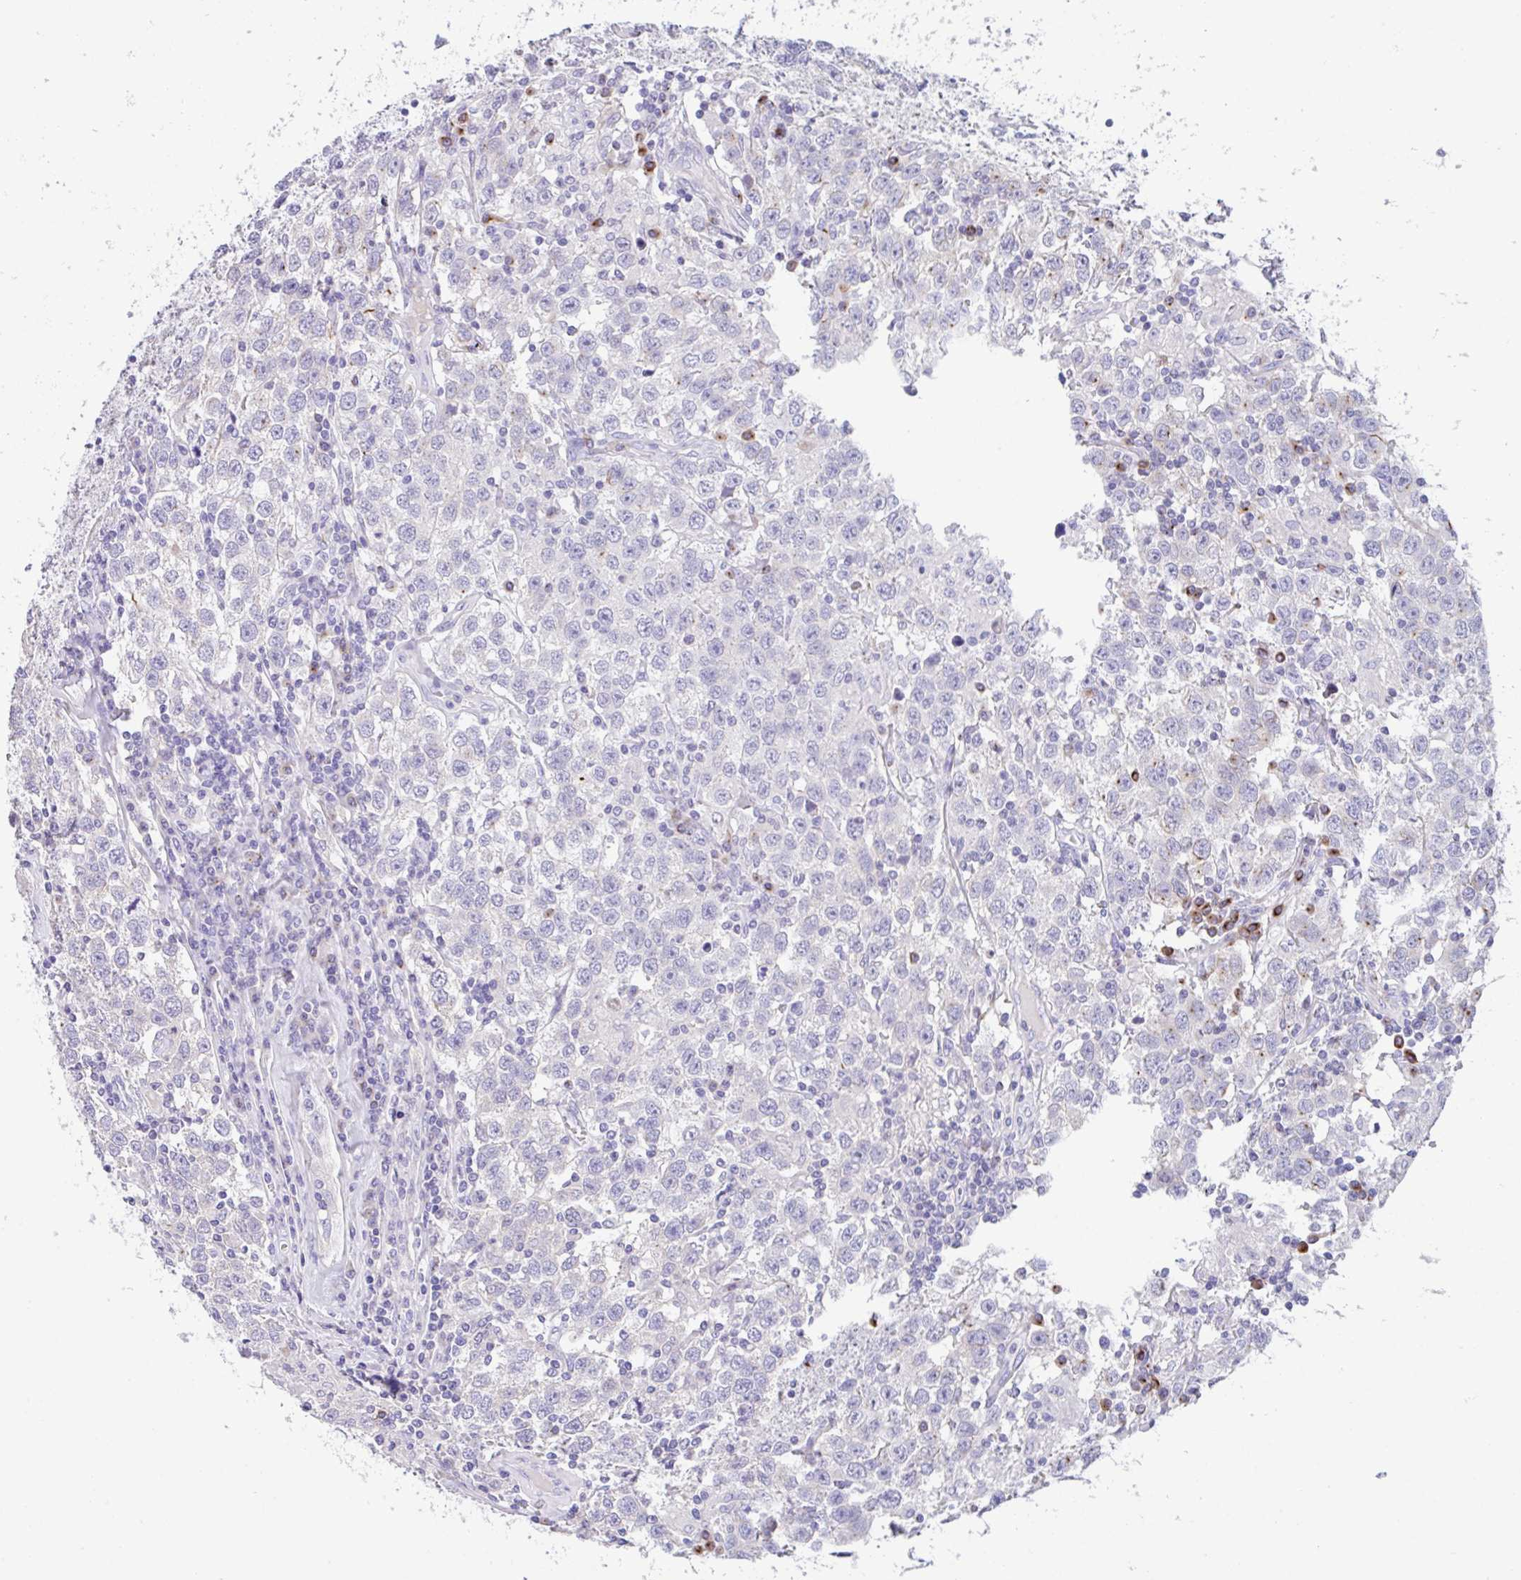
{"staining": {"intensity": "negative", "quantity": "none", "location": "none"}, "tissue": "testis cancer", "cell_type": "Tumor cells", "image_type": "cancer", "snomed": [{"axis": "morphology", "description": "Seminoma, NOS"}, {"axis": "topography", "description": "Testis"}], "caption": "Seminoma (testis) stained for a protein using immunohistochemistry reveals no staining tumor cells.", "gene": "FBXL20", "patient": {"sex": "male", "age": 41}}